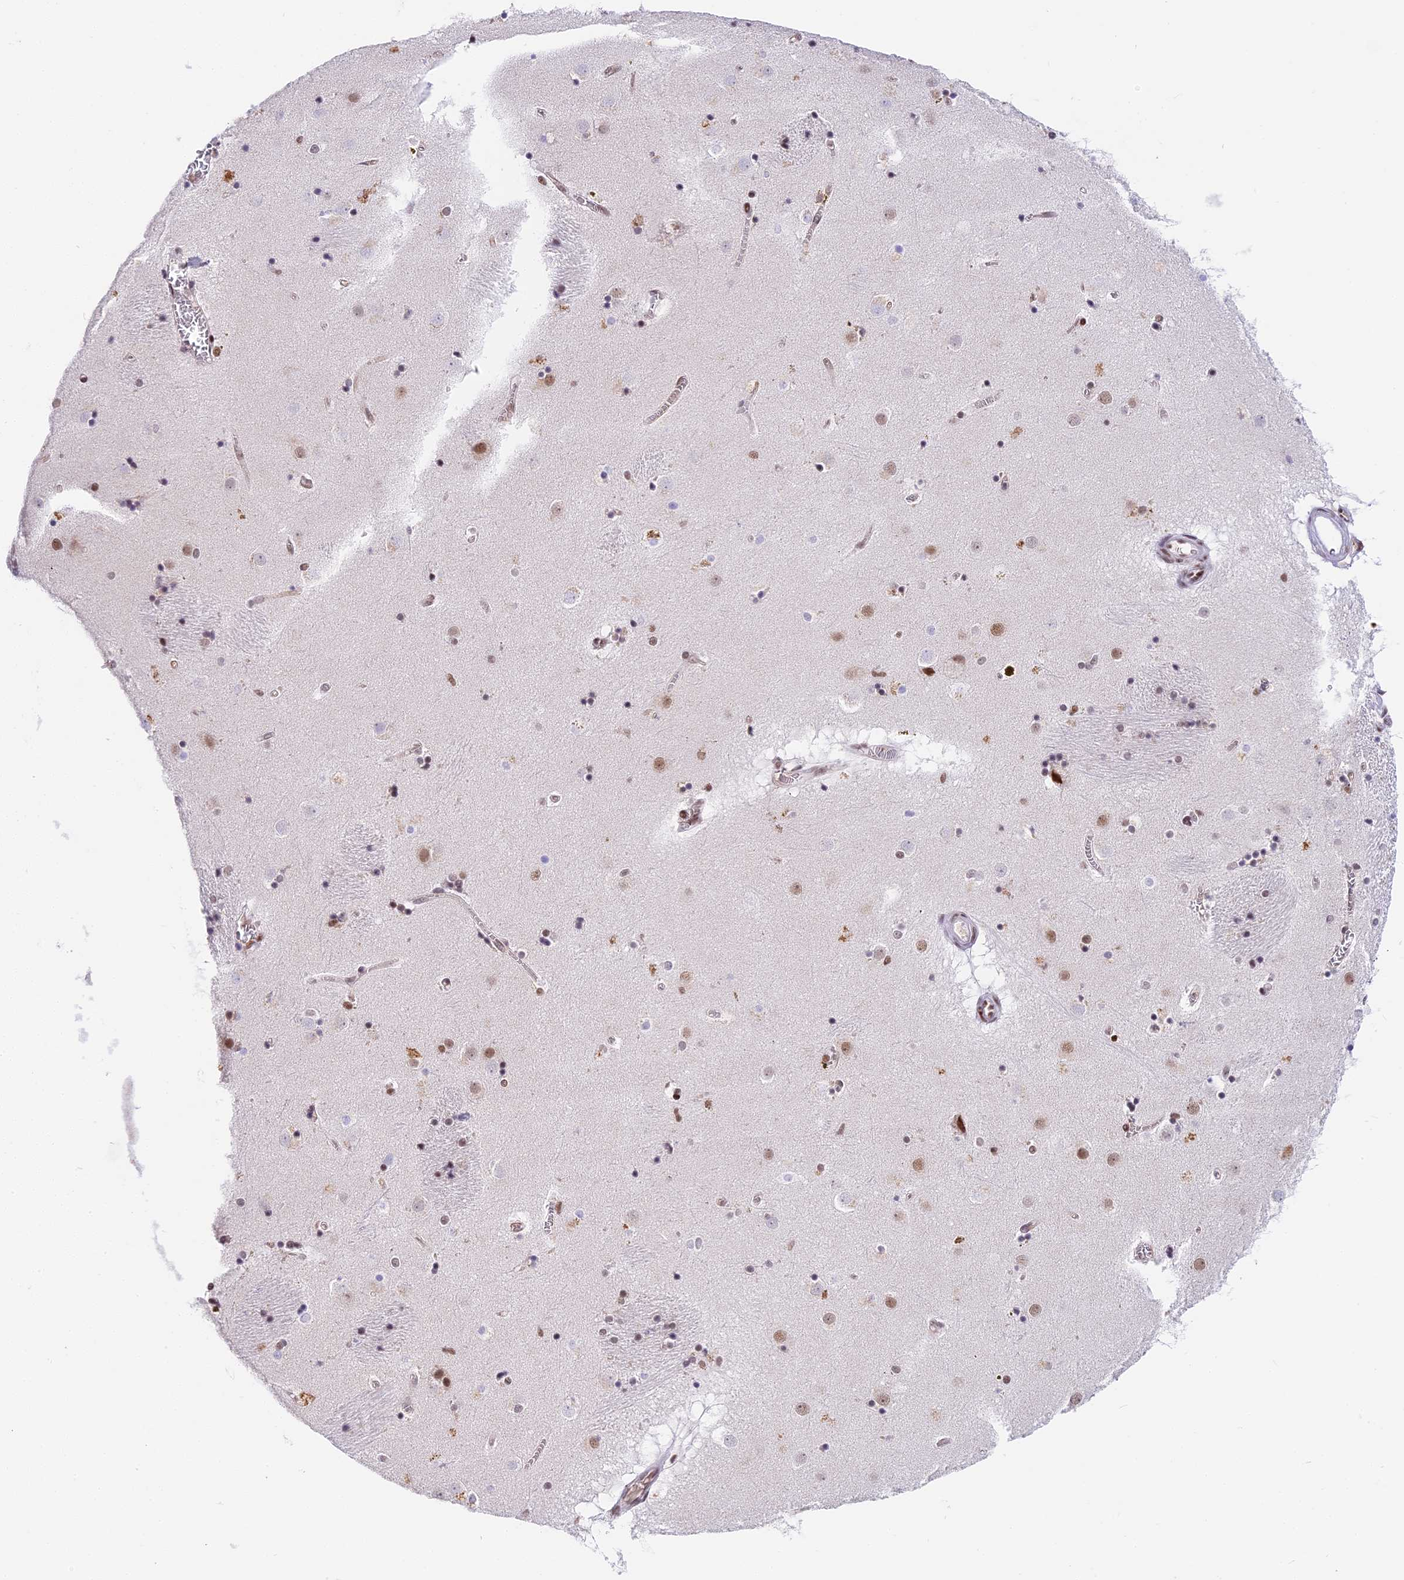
{"staining": {"intensity": "moderate", "quantity": "<25%", "location": "nuclear"}, "tissue": "caudate", "cell_type": "Glial cells", "image_type": "normal", "snomed": [{"axis": "morphology", "description": "Normal tissue, NOS"}, {"axis": "topography", "description": "Lateral ventricle wall"}], "caption": "This is a histology image of immunohistochemistry (IHC) staining of benign caudate, which shows moderate expression in the nuclear of glial cells.", "gene": "SBNO1", "patient": {"sex": "male", "age": 70}}